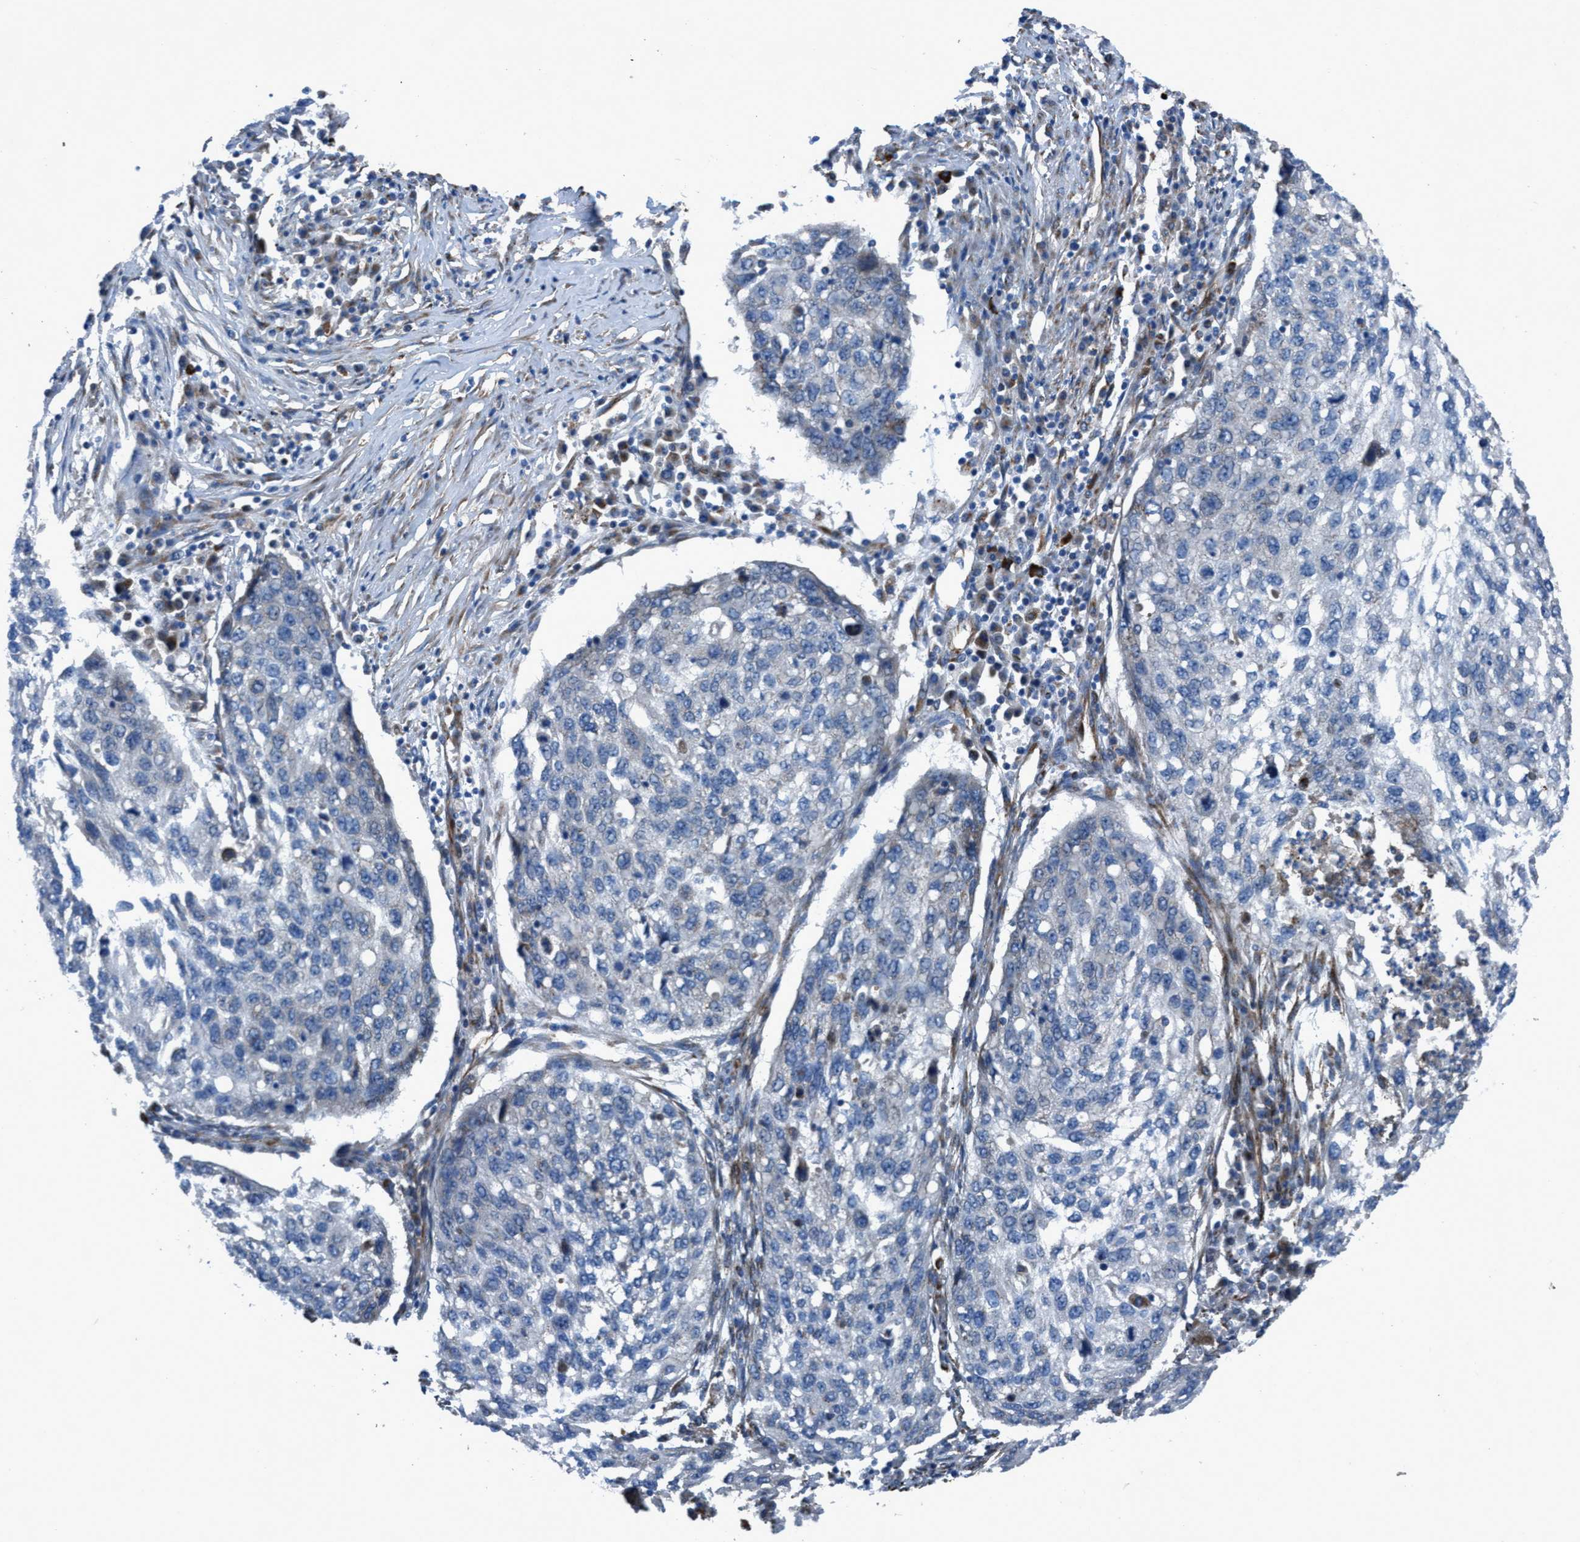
{"staining": {"intensity": "negative", "quantity": "none", "location": "none"}, "tissue": "lung cancer", "cell_type": "Tumor cells", "image_type": "cancer", "snomed": [{"axis": "morphology", "description": "Squamous cell carcinoma, NOS"}, {"axis": "topography", "description": "Lung"}], "caption": "The immunohistochemistry (IHC) micrograph has no significant expression in tumor cells of lung cancer tissue.", "gene": "SLC6A9", "patient": {"sex": "female", "age": 63}}